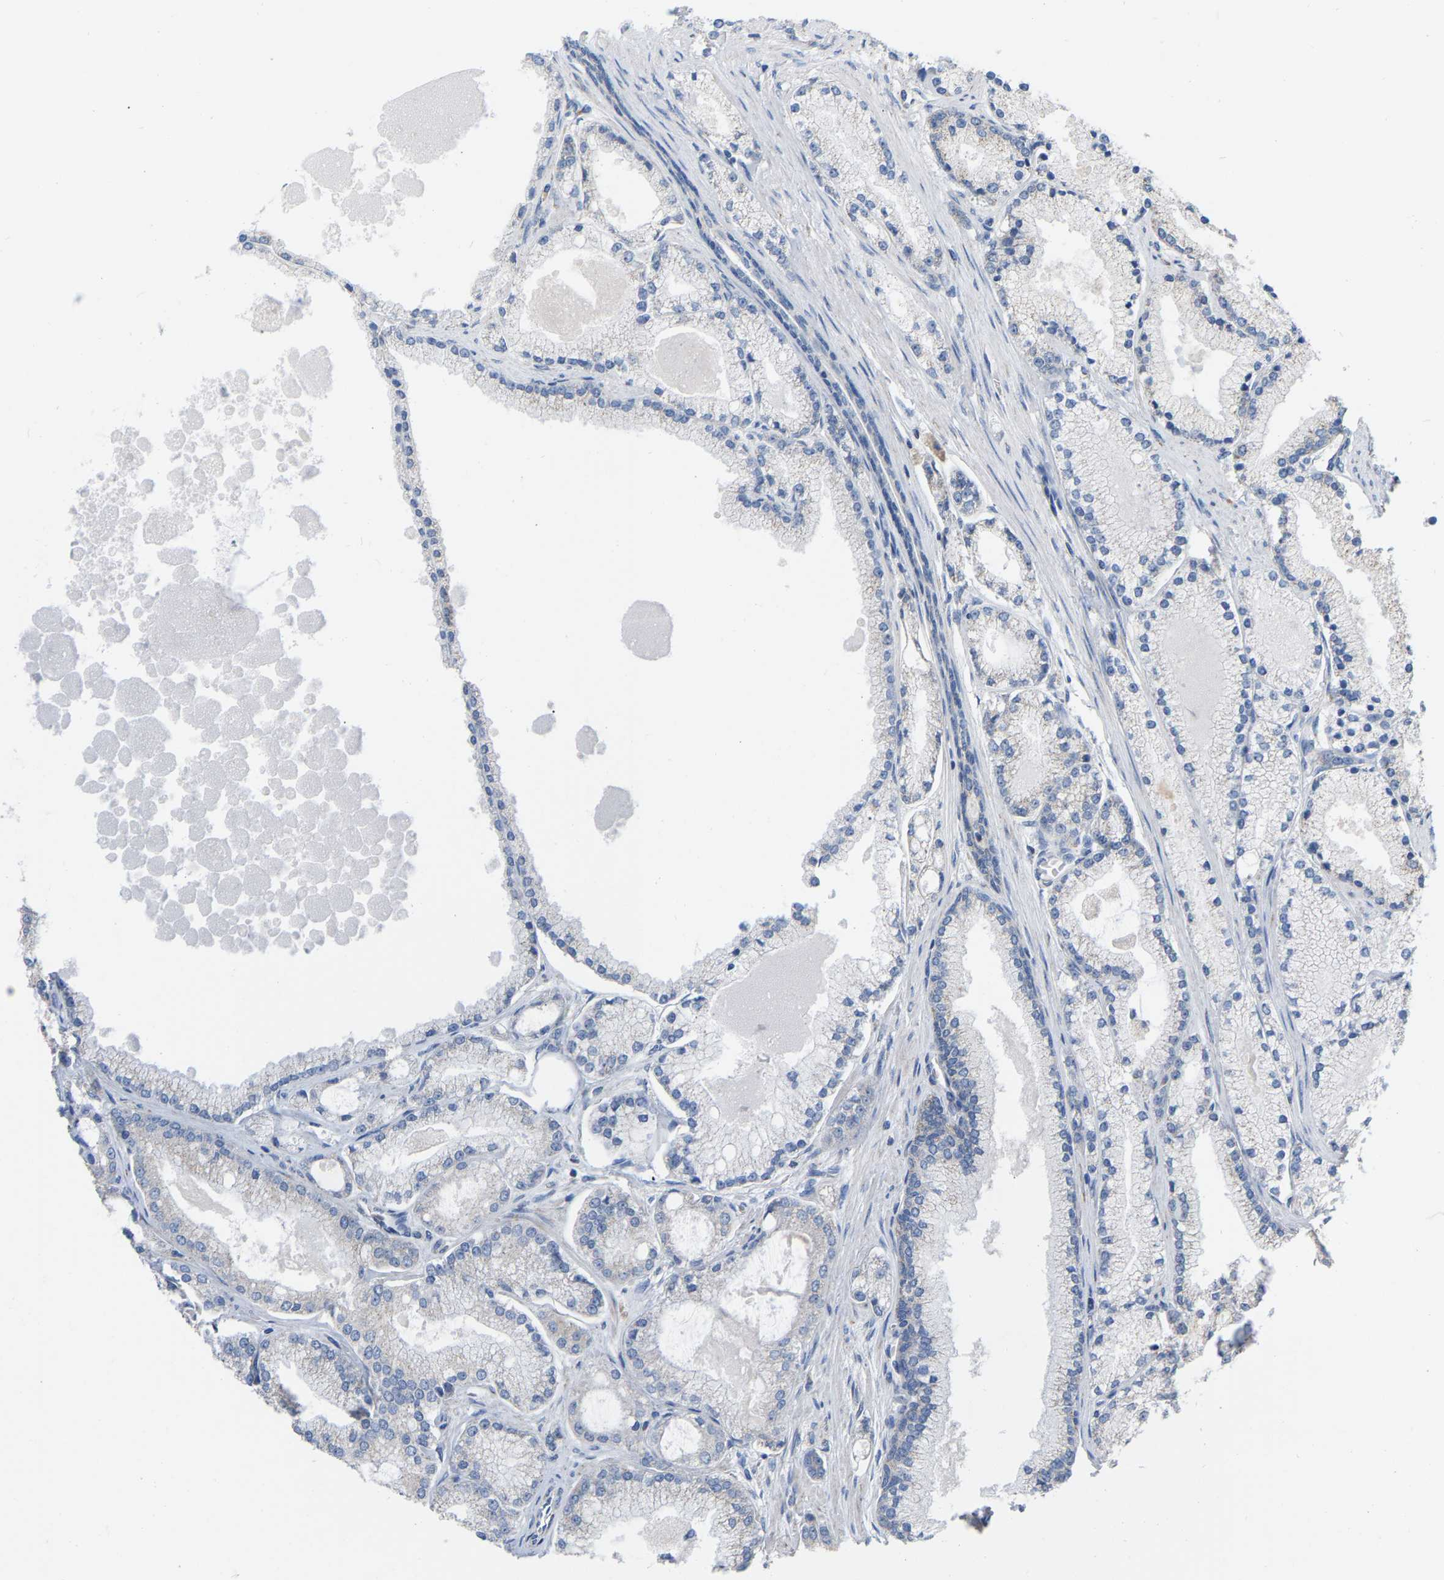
{"staining": {"intensity": "weak", "quantity": "<25%", "location": "cytoplasmic/membranous"}, "tissue": "prostate cancer", "cell_type": "Tumor cells", "image_type": "cancer", "snomed": [{"axis": "morphology", "description": "Adenocarcinoma, High grade"}, {"axis": "topography", "description": "Prostate"}], "caption": "High magnification brightfield microscopy of high-grade adenocarcinoma (prostate) stained with DAB (brown) and counterstained with hematoxylin (blue): tumor cells show no significant staining.", "gene": "CBLB", "patient": {"sex": "male", "age": 71}}